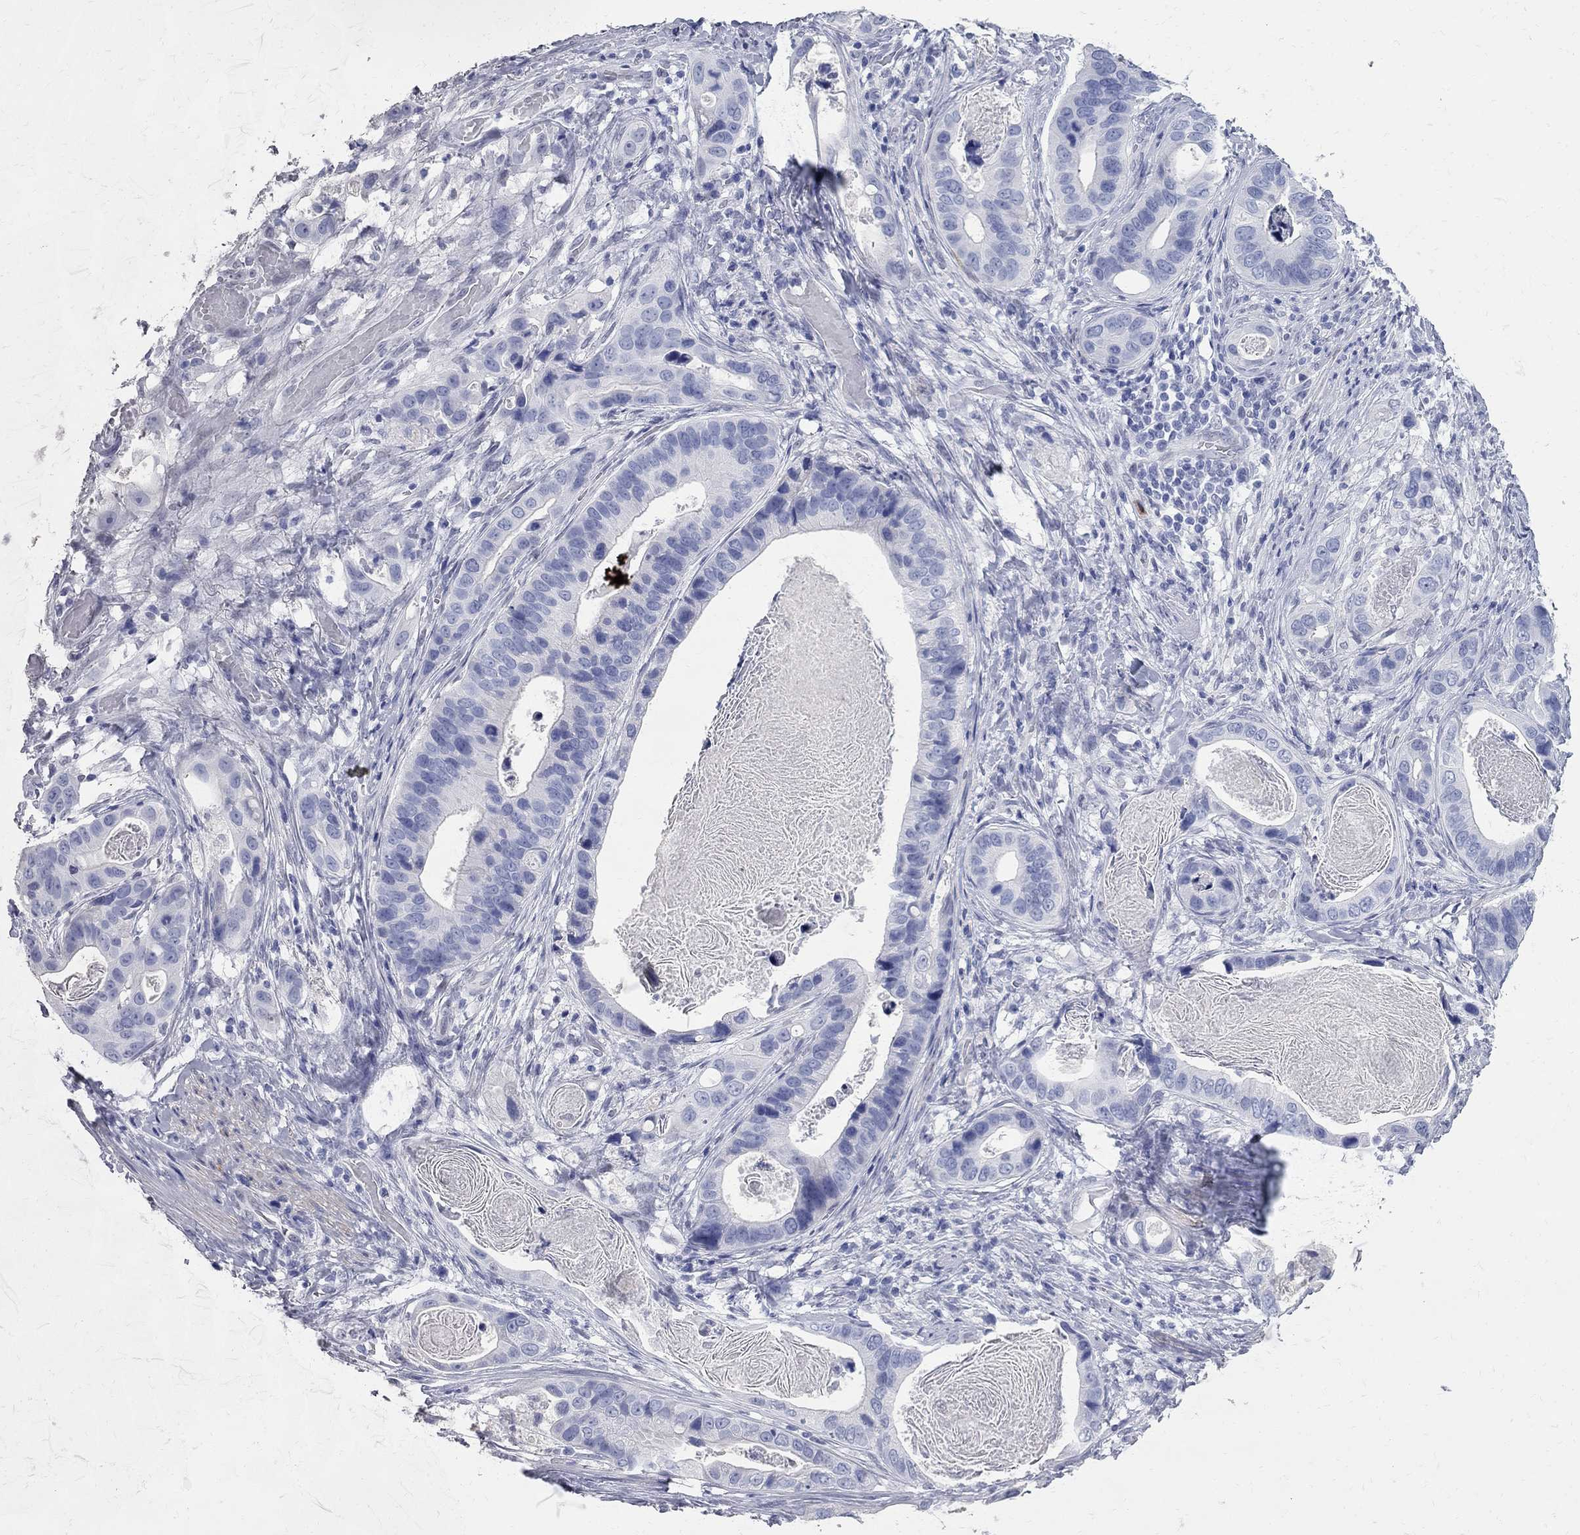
{"staining": {"intensity": "negative", "quantity": "none", "location": "none"}, "tissue": "stomach cancer", "cell_type": "Tumor cells", "image_type": "cancer", "snomed": [{"axis": "morphology", "description": "Adenocarcinoma, NOS"}, {"axis": "topography", "description": "Stomach"}], "caption": "Human stomach adenocarcinoma stained for a protein using immunohistochemistry (IHC) reveals no expression in tumor cells.", "gene": "BPIFB1", "patient": {"sex": "male", "age": 84}}